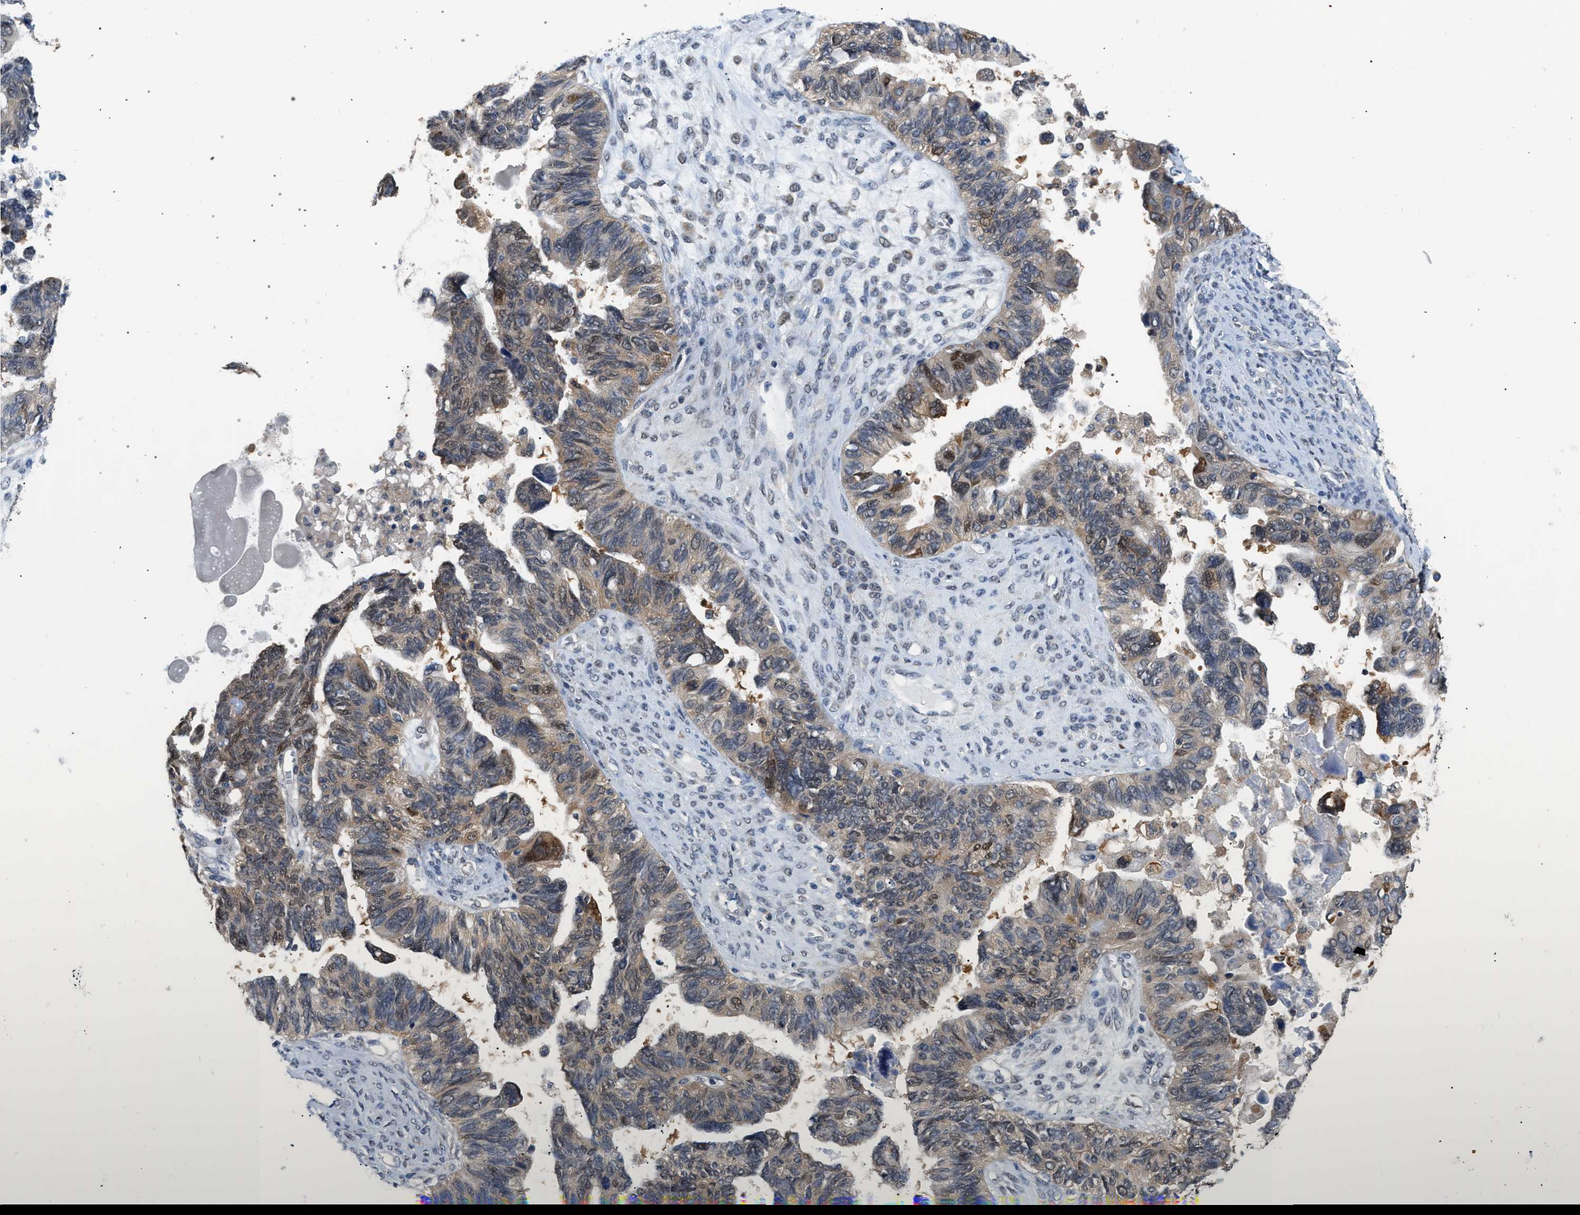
{"staining": {"intensity": "weak", "quantity": "25%-75%", "location": "cytoplasmic/membranous,nuclear"}, "tissue": "ovarian cancer", "cell_type": "Tumor cells", "image_type": "cancer", "snomed": [{"axis": "morphology", "description": "Cystadenocarcinoma, serous, NOS"}, {"axis": "topography", "description": "Ovary"}], "caption": "There is low levels of weak cytoplasmic/membranous and nuclear expression in tumor cells of ovarian cancer (serous cystadenocarcinoma), as demonstrated by immunohistochemical staining (brown color).", "gene": "TMEM45B", "patient": {"sex": "female", "age": 79}}